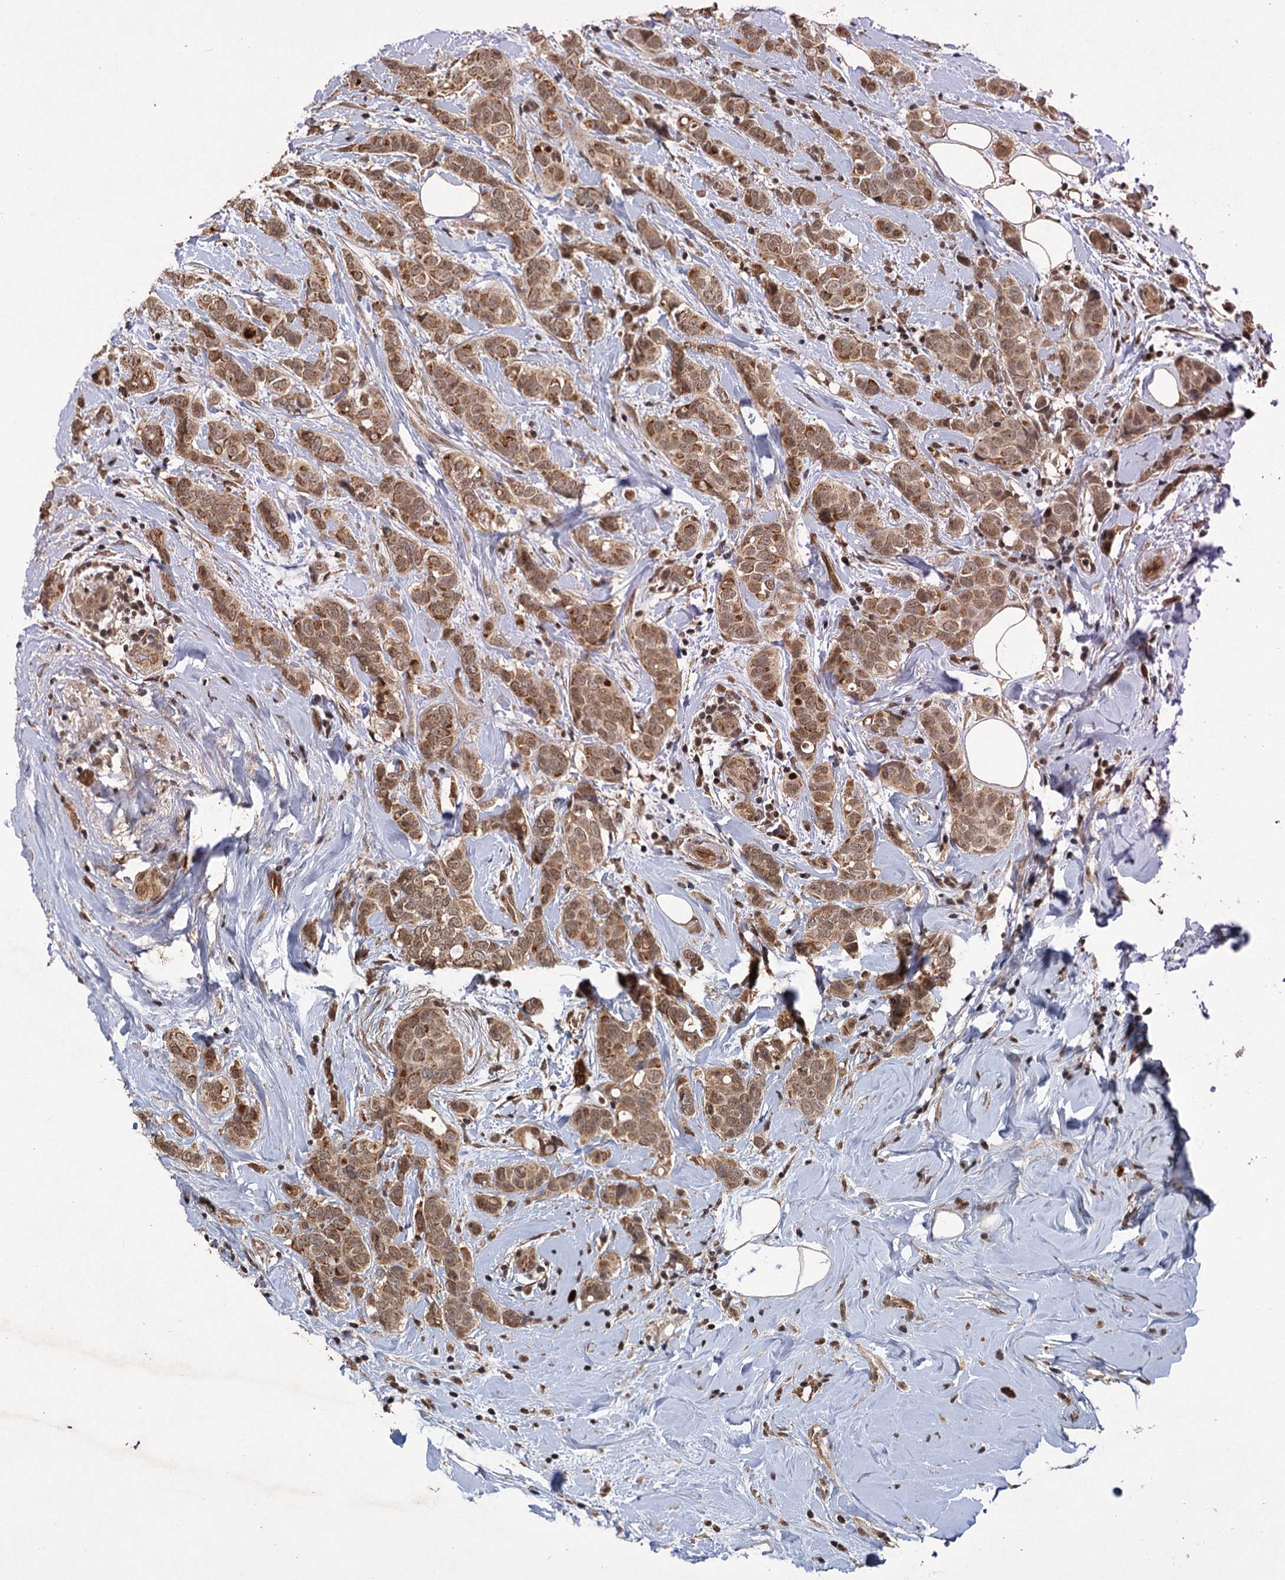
{"staining": {"intensity": "moderate", "quantity": ">75%", "location": "cytoplasmic/membranous,nuclear"}, "tissue": "breast cancer", "cell_type": "Tumor cells", "image_type": "cancer", "snomed": [{"axis": "morphology", "description": "Lobular carcinoma"}, {"axis": "topography", "description": "Breast"}], "caption": "DAB immunohistochemical staining of human breast cancer displays moderate cytoplasmic/membranous and nuclear protein positivity in approximately >75% of tumor cells. (DAB IHC, brown staining for protein, blue staining for nuclei).", "gene": "KANSL2", "patient": {"sex": "female", "age": 51}}